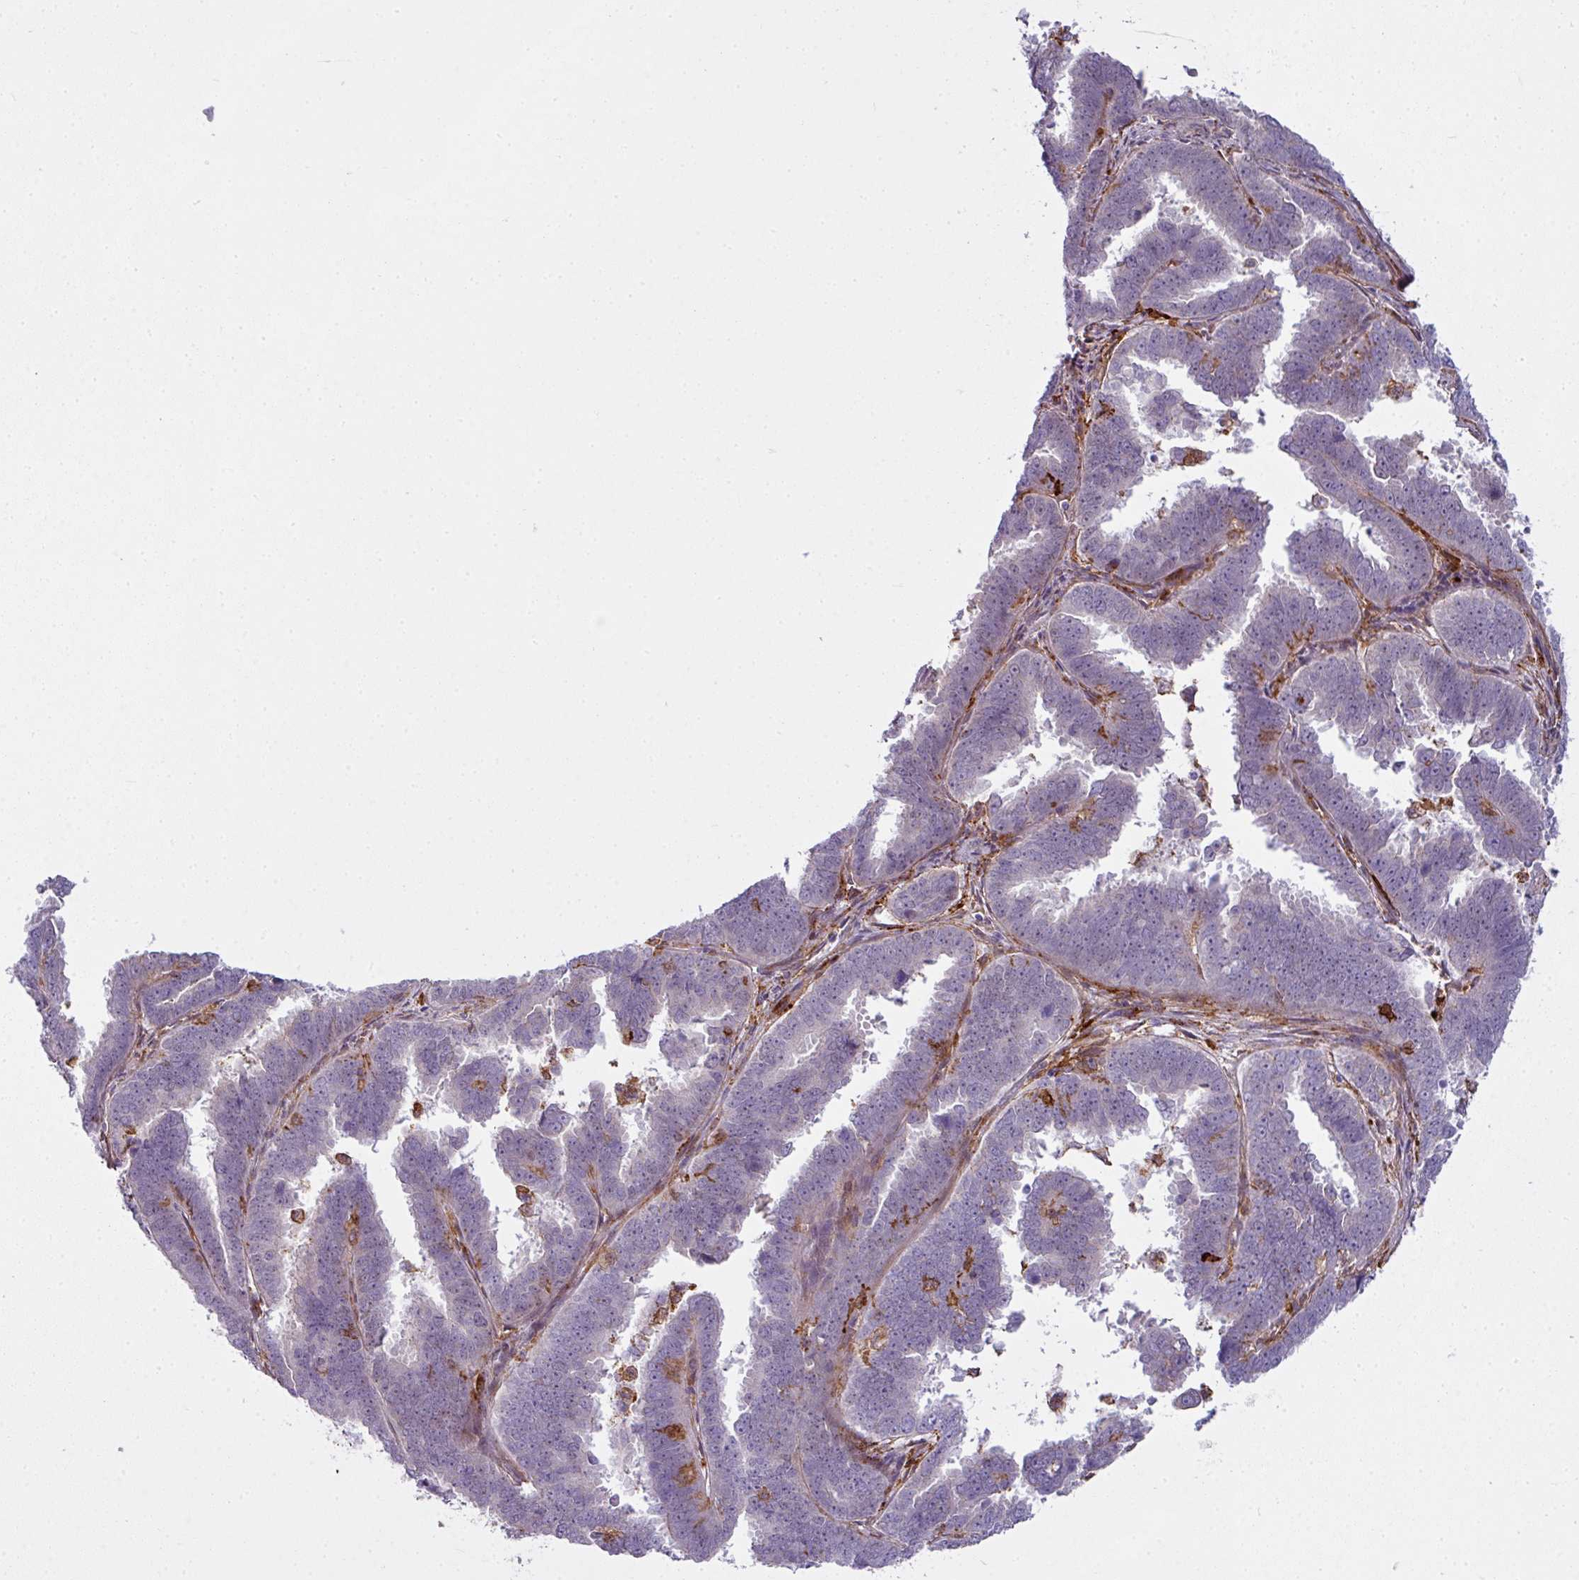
{"staining": {"intensity": "negative", "quantity": "none", "location": "none"}, "tissue": "endometrial cancer", "cell_type": "Tumor cells", "image_type": "cancer", "snomed": [{"axis": "morphology", "description": "Adenocarcinoma, NOS"}, {"axis": "topography", "description": "Endometrium"}], "caption": "The micrograph shows no staining of tumor cells in endometrial adenocarcinoma.", "gene": "COL8A1", "patient": {"sex": "female", "age": 75}}